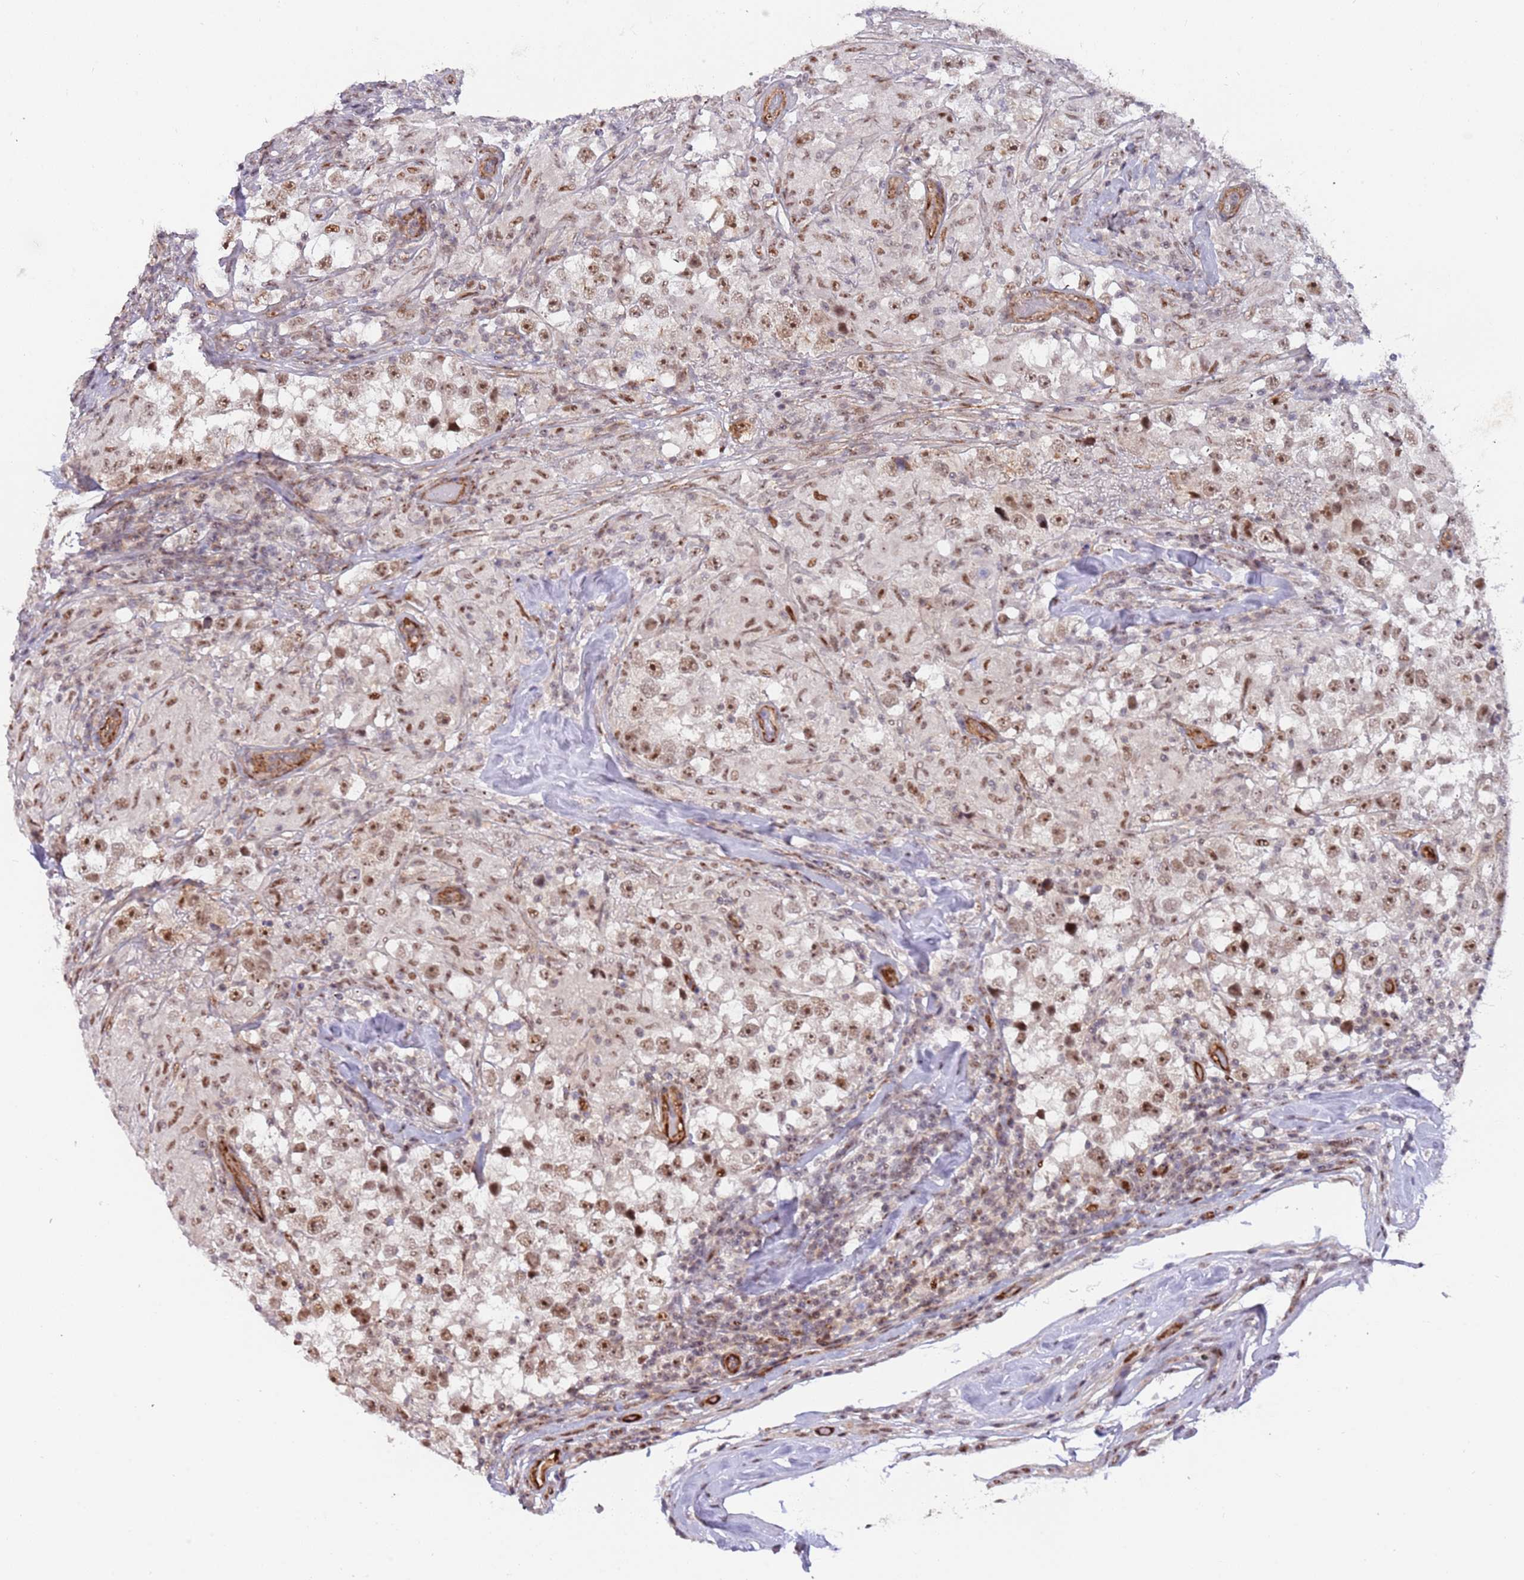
{"staining": {"intensity": "moderate", "quantity": ">75%", "location": "nuclear"}, "tissue": "testis cancer", "cell_type": "Tumor cells", "image_type": "cancer", "snomed": [{"axis": "morphology", "description": "Seminoma, NOS"}, {"axis": "topography", "description": "Testis"}], "caption": "A high-resolution image shows IHC staining of testis cancer (seminoma), which reveals moderate nuclear staining in approximately >75% of tumor cells. The staining is performed using DAB brown chromogen to label protein expression. The nuclei are counter-stained blue using hematoxylin.", "gene": "LRMDA", "patient": {"sex": "male", "age": 46}}